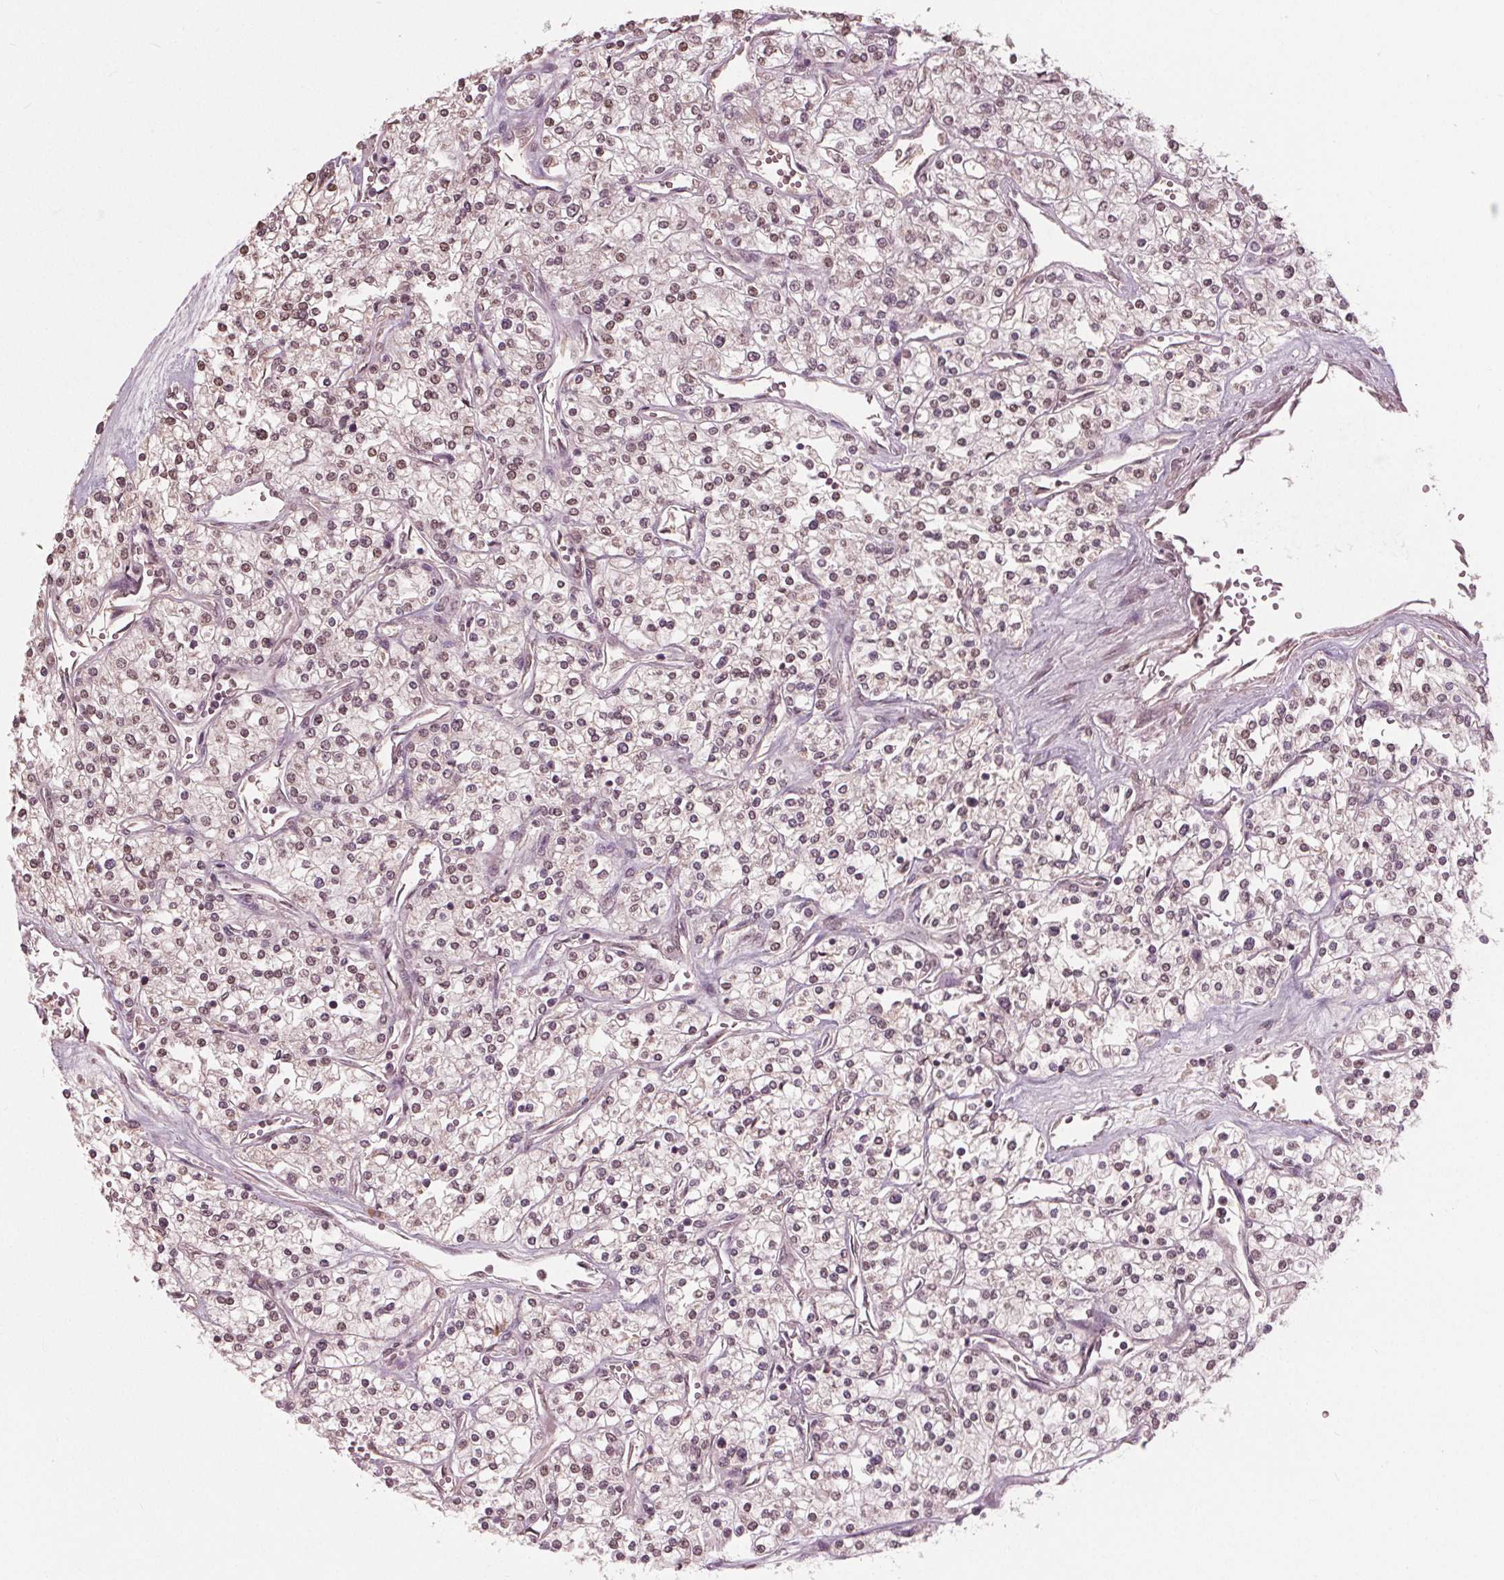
{"staining": {"intensity": "negative", "quantity": "none", "location": "none"}, "tissue": "renal cancer", "cell_type": "Tumor cells", "image_type": "cancer", "snomed": [{"axis": "morphology", "description": "Adenocarcinoma, NOS"}, {"axis": "topography", "description": "Kidney"}], "caption": "The immunohistochemistry (IHC) histopathology image has no significant positivity in tumor cells of renal adenocarcinoma tissue.", "gene": "CXCL16", "patient": {"sex": "male", "age": 80}}